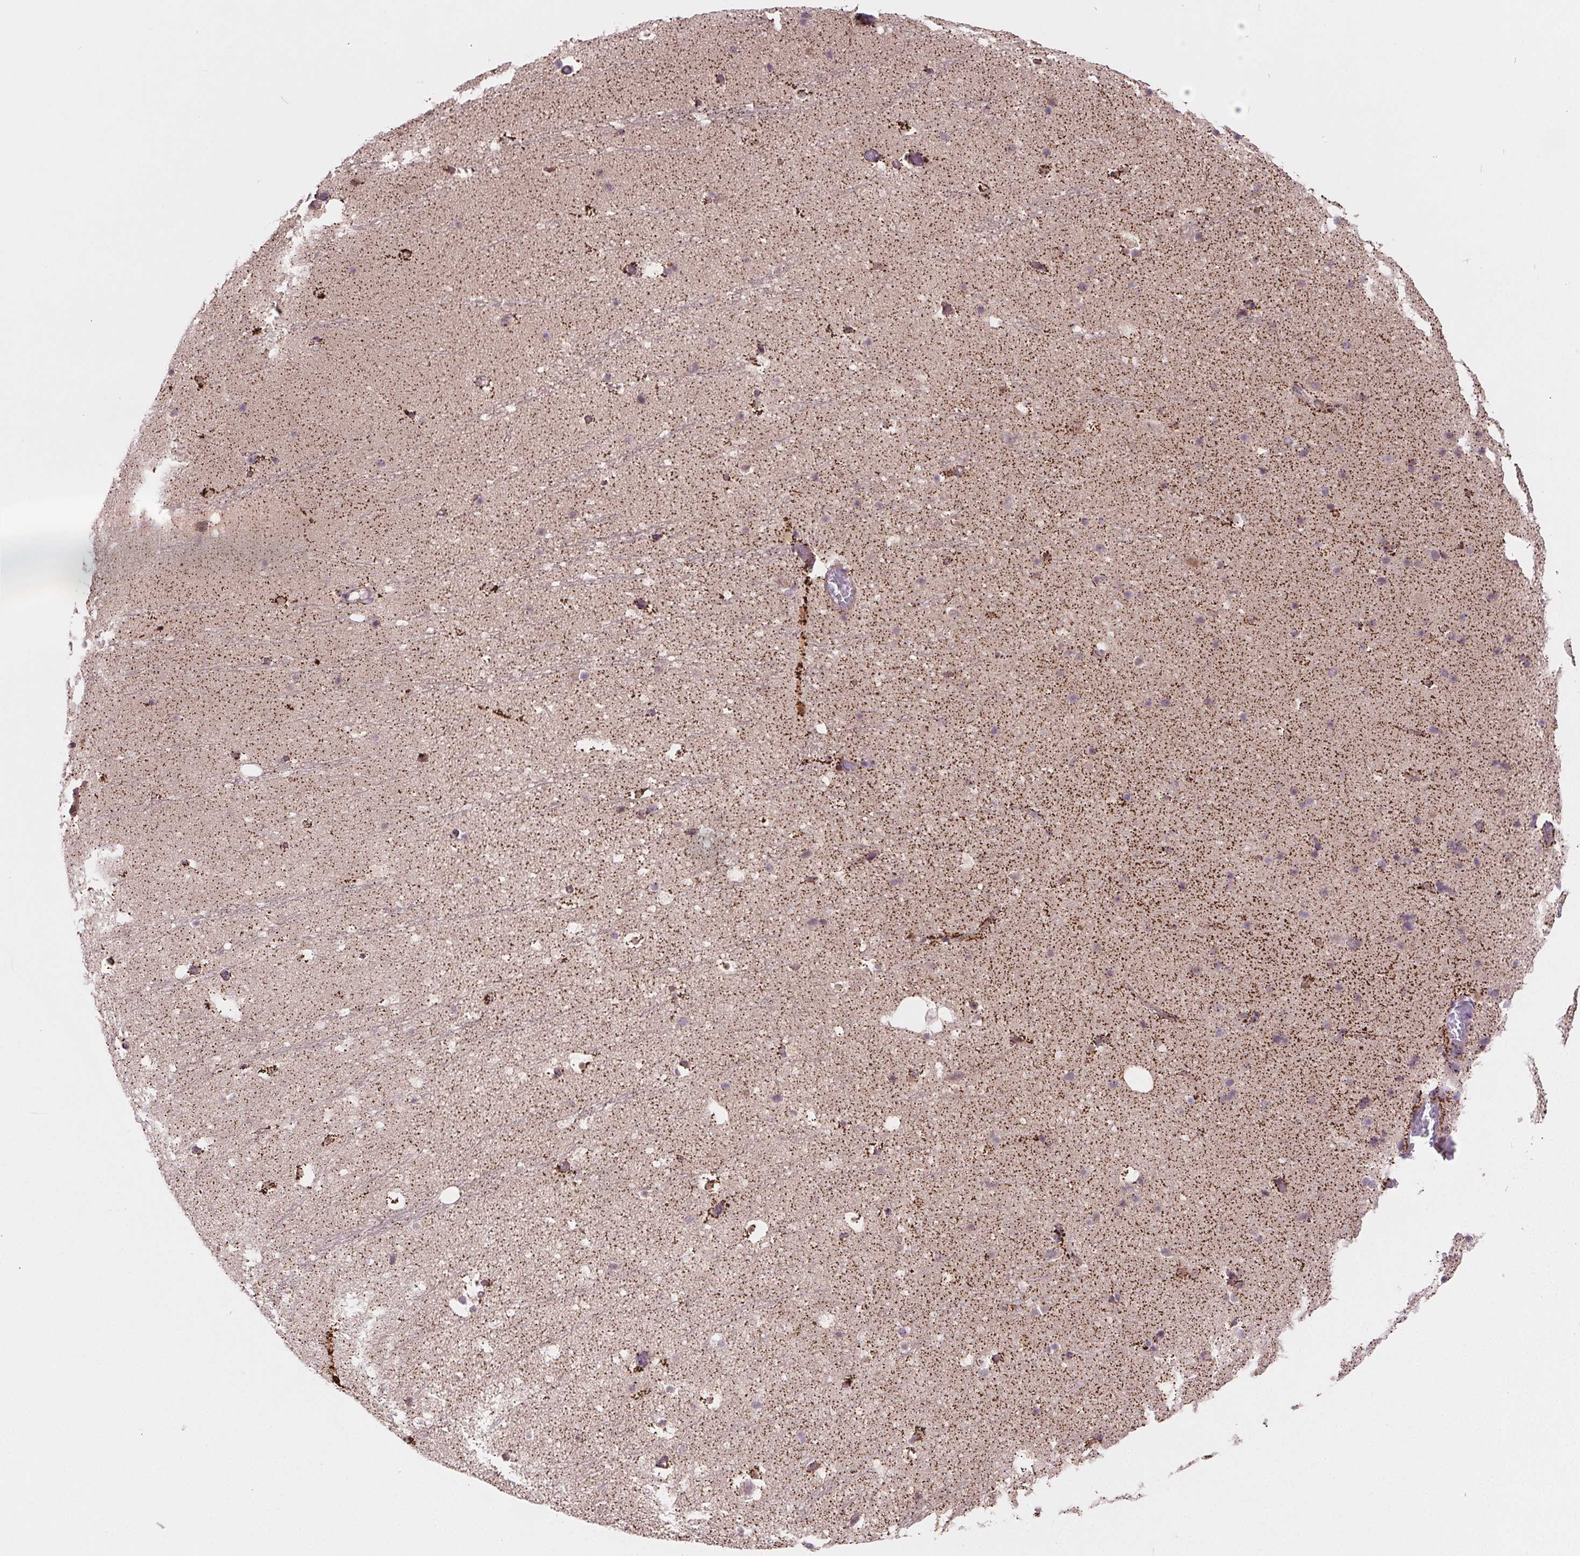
{"staining": {"intensity": "weak", "quantity": "<25%", "location": "cytoplasmic/membranous"}, "tissue": "hippocampus", "cell_type": "Glial cells", "image_type": "normal", "snomed": [{"axis": "morphology", "description": "Normal tissue, NOS"}, {"axis": "topography", "description": "Hippocampus"}], "caption": "Immunohistochemical staining of normal human hippocampus reveals no significant expression in glial cells.", "gene": "GOLT1B", "patient": {"sex": "male", "age": 26}}